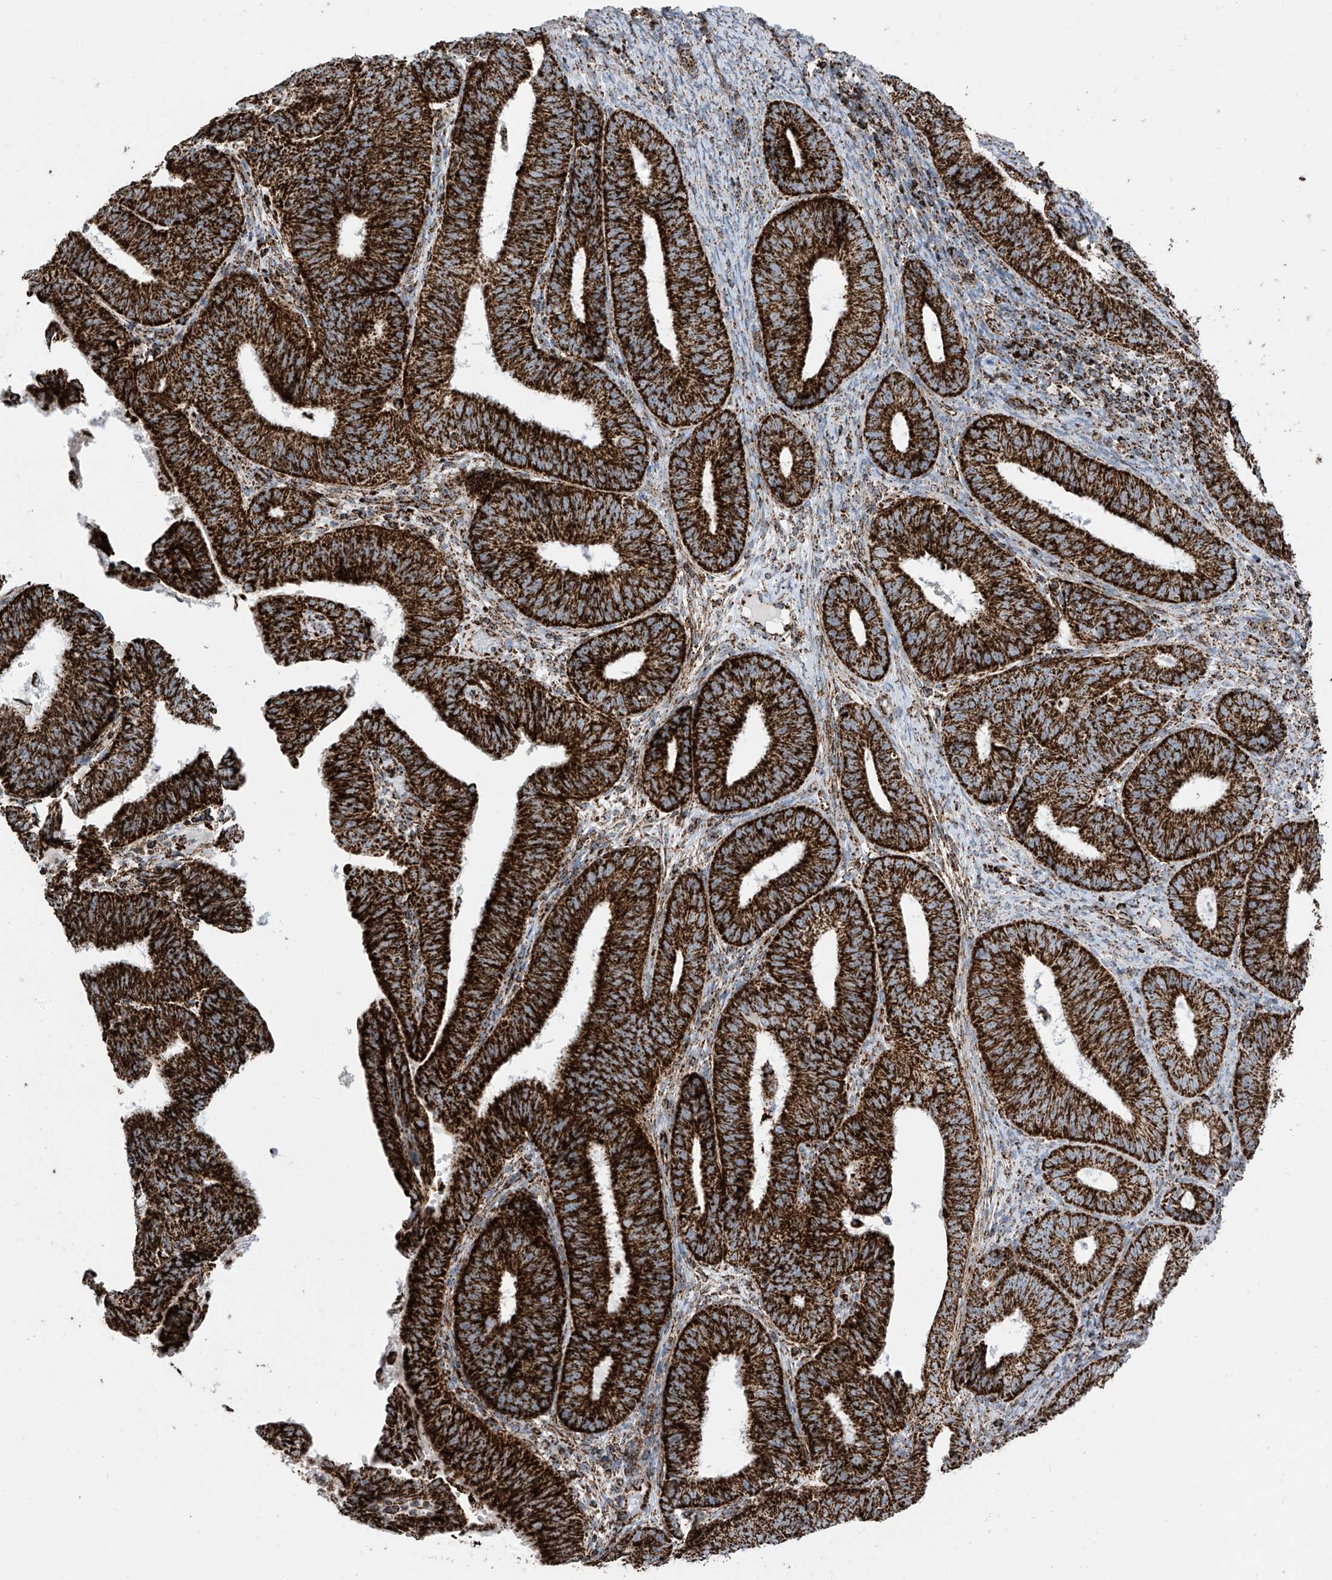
{"staining": {"intensity": "strong", "quantity": ">75%", "location": "cytoplasmic/membranous"}, "tissue": "endometrial cancer", "cell_type": "Tumor cells", "image_type": "cancer", "snomed": [{"axis": "morphology", "description": "Adenocarcinoma, NOS"}, {"axis": "topography", "description": "Endometrium"}], "caption": "Tumor cells demonstrate strong cytoplasmic/membranous positivity in approximately >75% of cells in endometrial cancer.", "gene": "COX5B", "patient": {"sex": "female", "age": 51}}